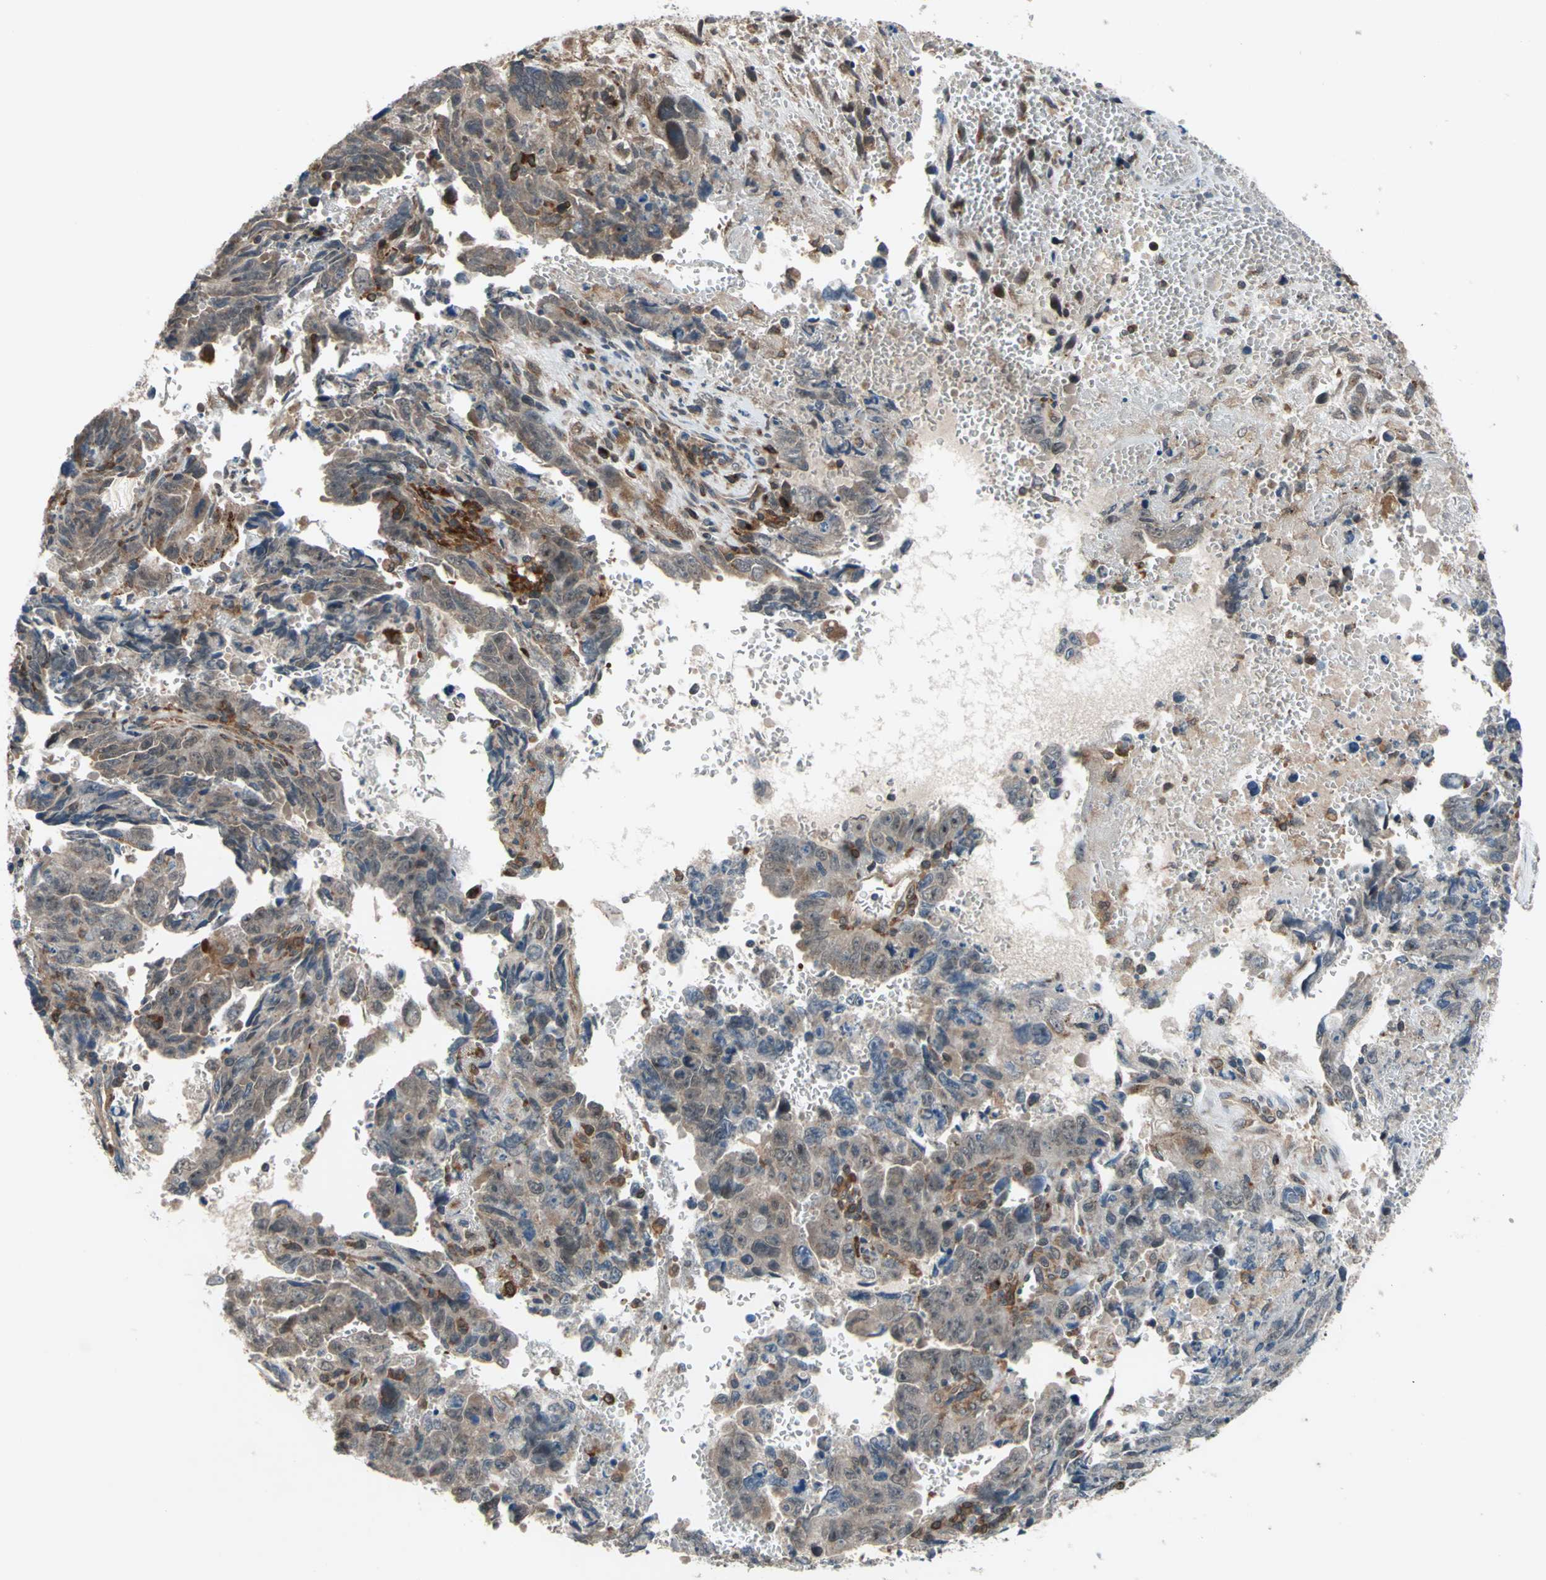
{"staining": {"intensity": "moderate", "quantity": ">75%", "location": "cytoplasmic/membranous"}, "tissue": "testis cancer", "cell_type": "Tumor cells", "image_type": "cancer", "snomed": [{"axis": "morphology", "description": "Carcinoma, Embryonal, NOS"}, {"axis": "topography", "description": "Testis"}], "caption": "The immunohistochemical stain highlights moderate cytoplasmic/membranous staining in tumor cells of embryonal carcinoma (testis) tissue. The protein is stained brown, and the nuclei are stained in blue (DAB IHC with brightfield microscopy, high magnification).", "gene": "NFKBIE", "patient": {"sex": "male", "age": 28}}